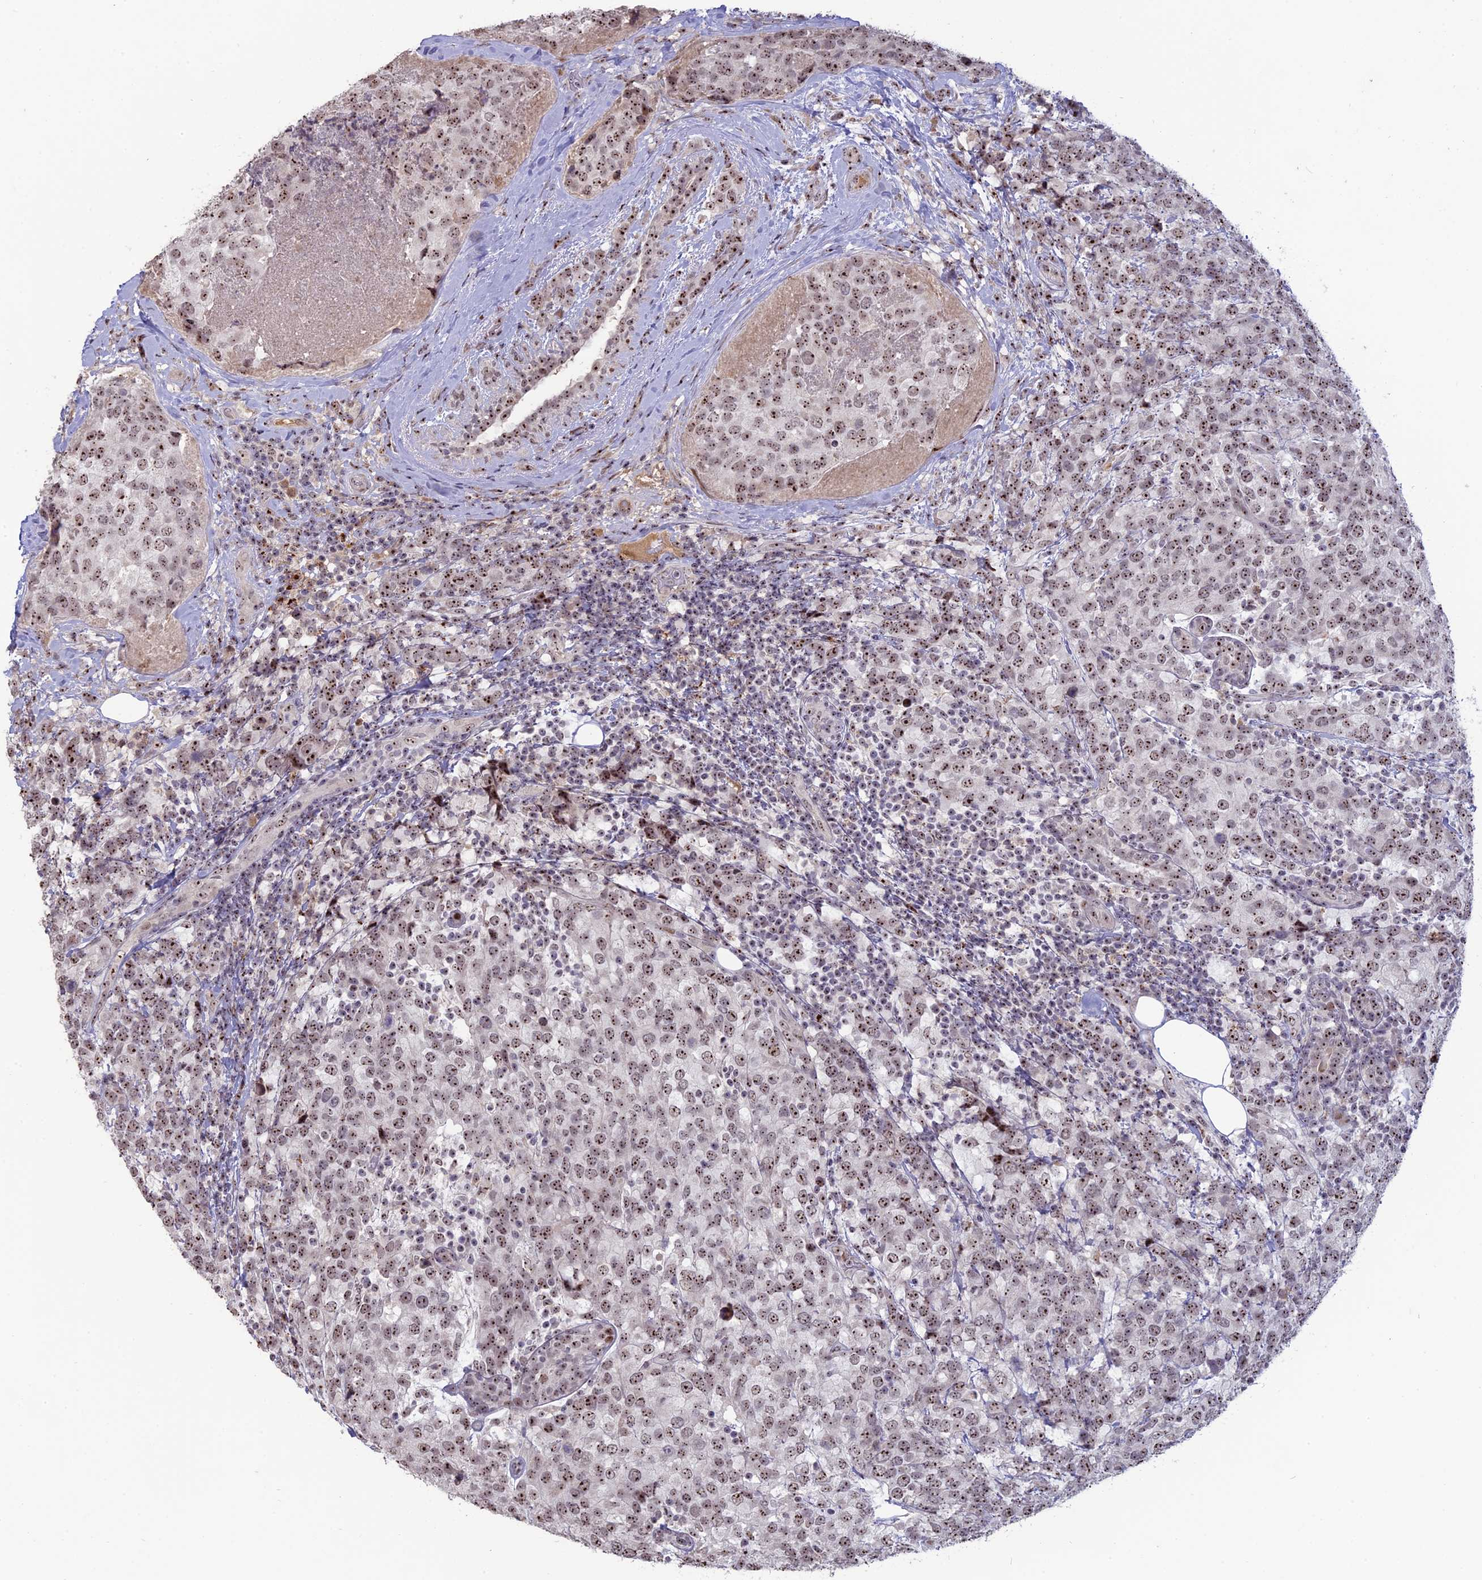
{"staining": {"intensity": "moderate", "quantity": ">75%", "location": "nuclear"}, "tissue": "breast cancer", "cell_type": "Tumor cells", "image_type": "cancer", "snomed": [{"axis": "morphology", "description": "Lobular carcinoma"}, {"axis": "topography", "description": "Breast"}], "caption": "This is an image of immunohistochemistry (IHC) staining of breast lobular carcinoma, which shows moderate positivity in the nuclear of tumor cells.", "gene": "FAM131A", "patient": {"sex": "female", "age": 59}}